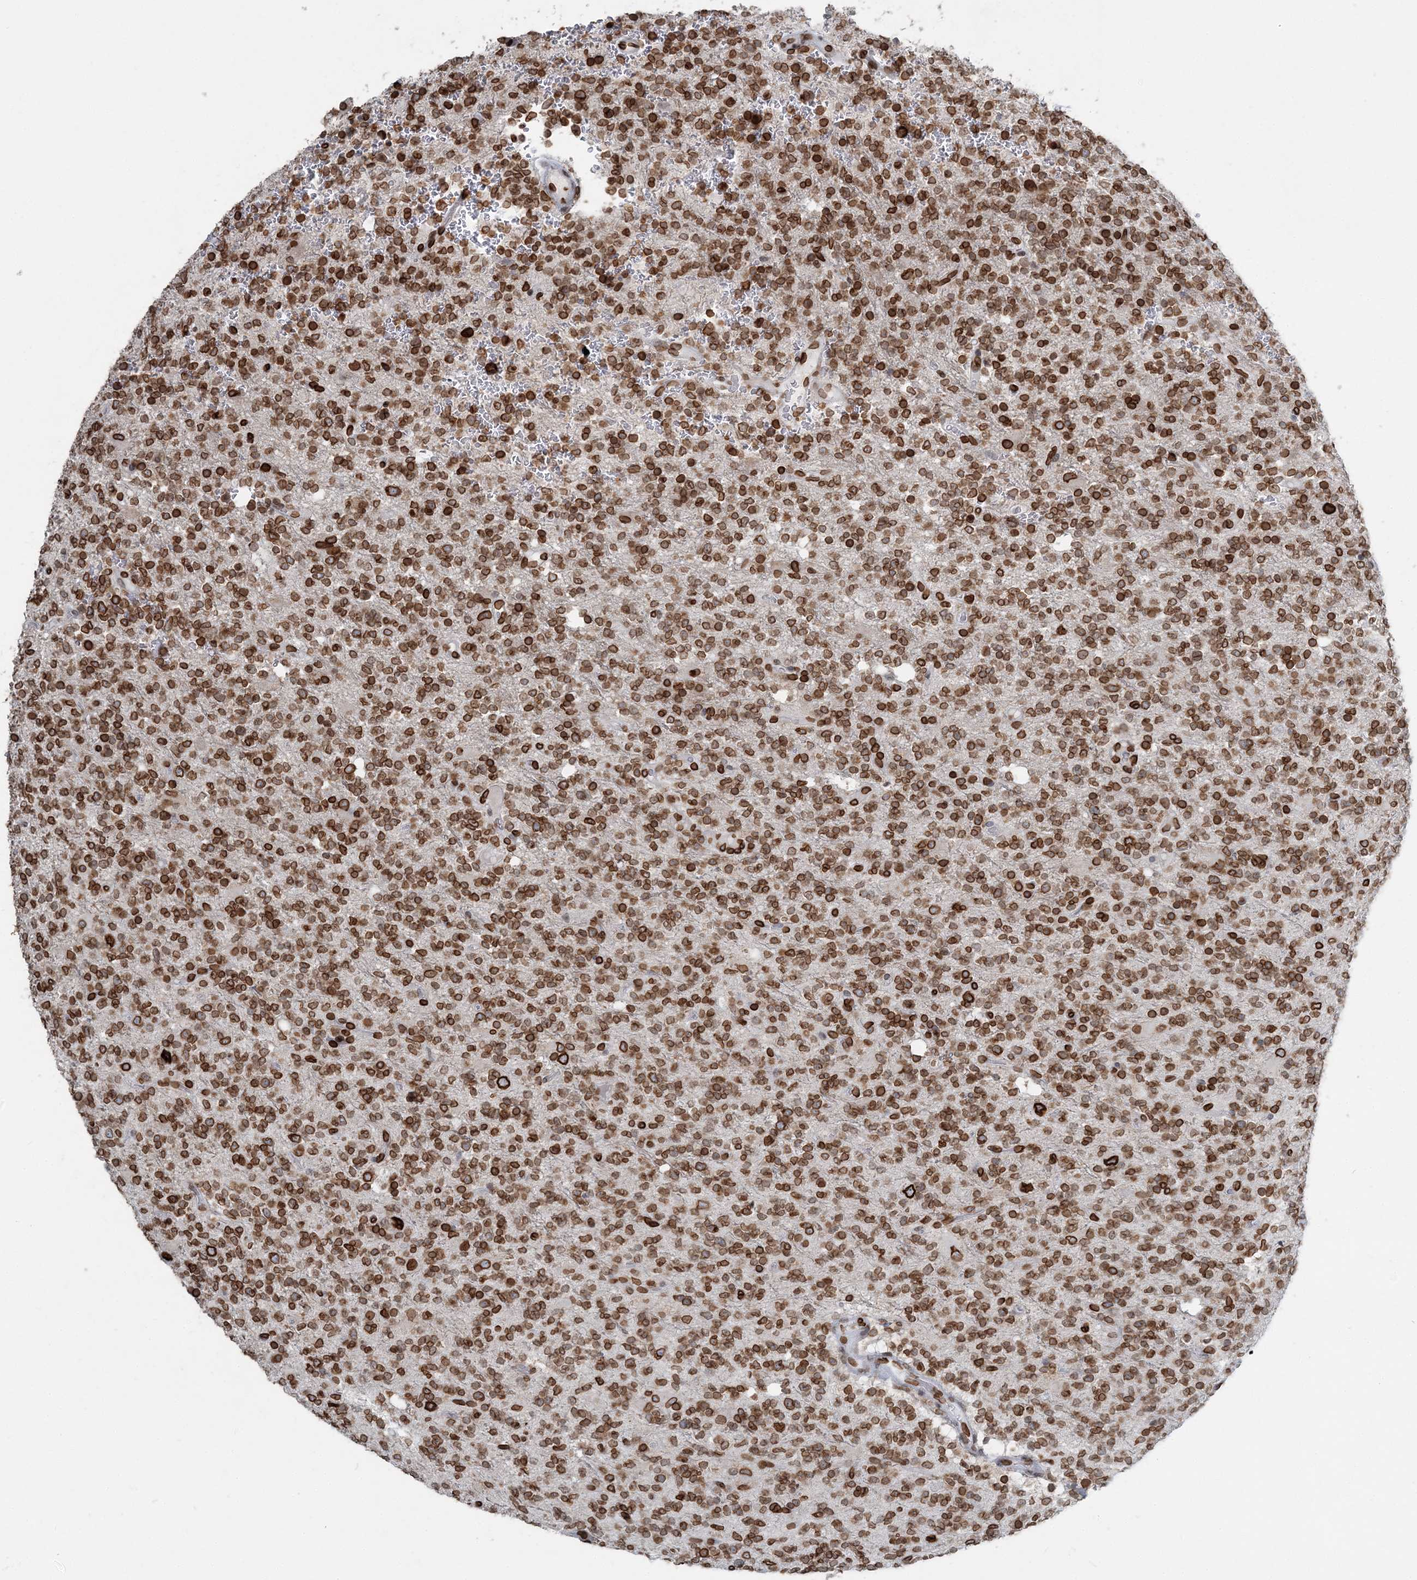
{"staining": {"intensity": "moderate", "quantity": ">75%", "location": "cytoplasmic/membranous,nuclear"}, "tissue": "glioma", "cell_type": "Tumor cells", "image_type": "cancer", "snomed": [{"axis": "morphology", "description": "Glioma, malignant, High grade"}, {"axis": "topography", "description": "Brain"}], "caption": "High-grade glioma (malignant) tissue reveals moderate cytoplasmic/membranous and nuclear expression in approximately >75% of tumor cells", "gene": "GJD4", "patient": {"sex": "female", "age": 62}}